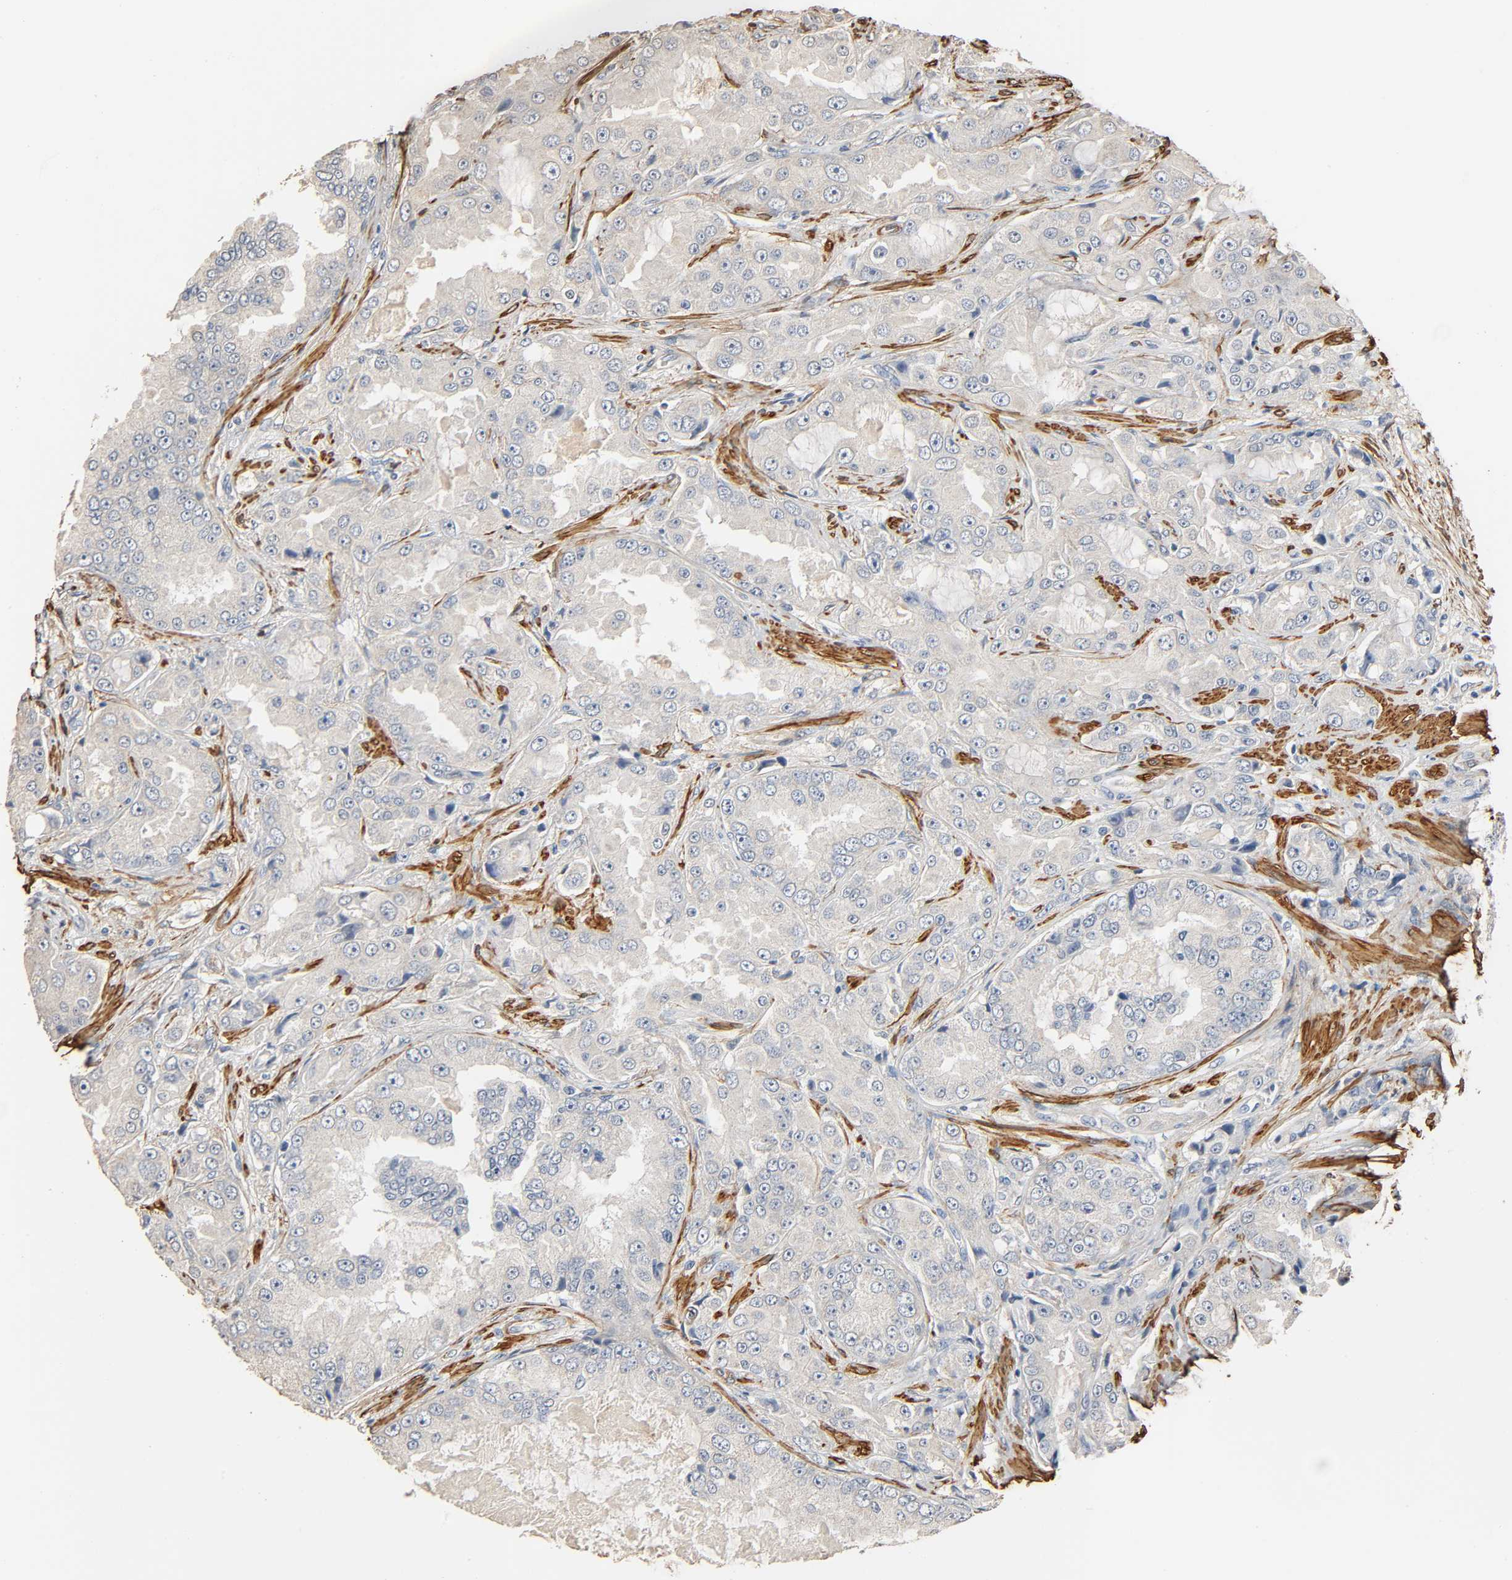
{"staining": {"intensity": "weak", "quantity": ">75%", "location": "cytoplasmic/membranous"}, "tissue": "prostate cancer", "cell_type": "Tumor cells", "image_type": "cancer", "snomed": [{"axis": "morphology", "description": "Adenocarcinoma, High grade"}, {"axis": "topography", "description": "Prostate"}], "caption": "An immunohistochemistry histopathology image of neoplastic tissue is shown. Protein staining in brown labels weak cytoplasmic/membranous positivity in prostate adenocarcinoma (high-grade) within tumor cells. The protein of interest is shown in brown color, while the nuclei are stained blue.", "gene": "GSTA3", "patient": {"sex": "male", "age": 73}}